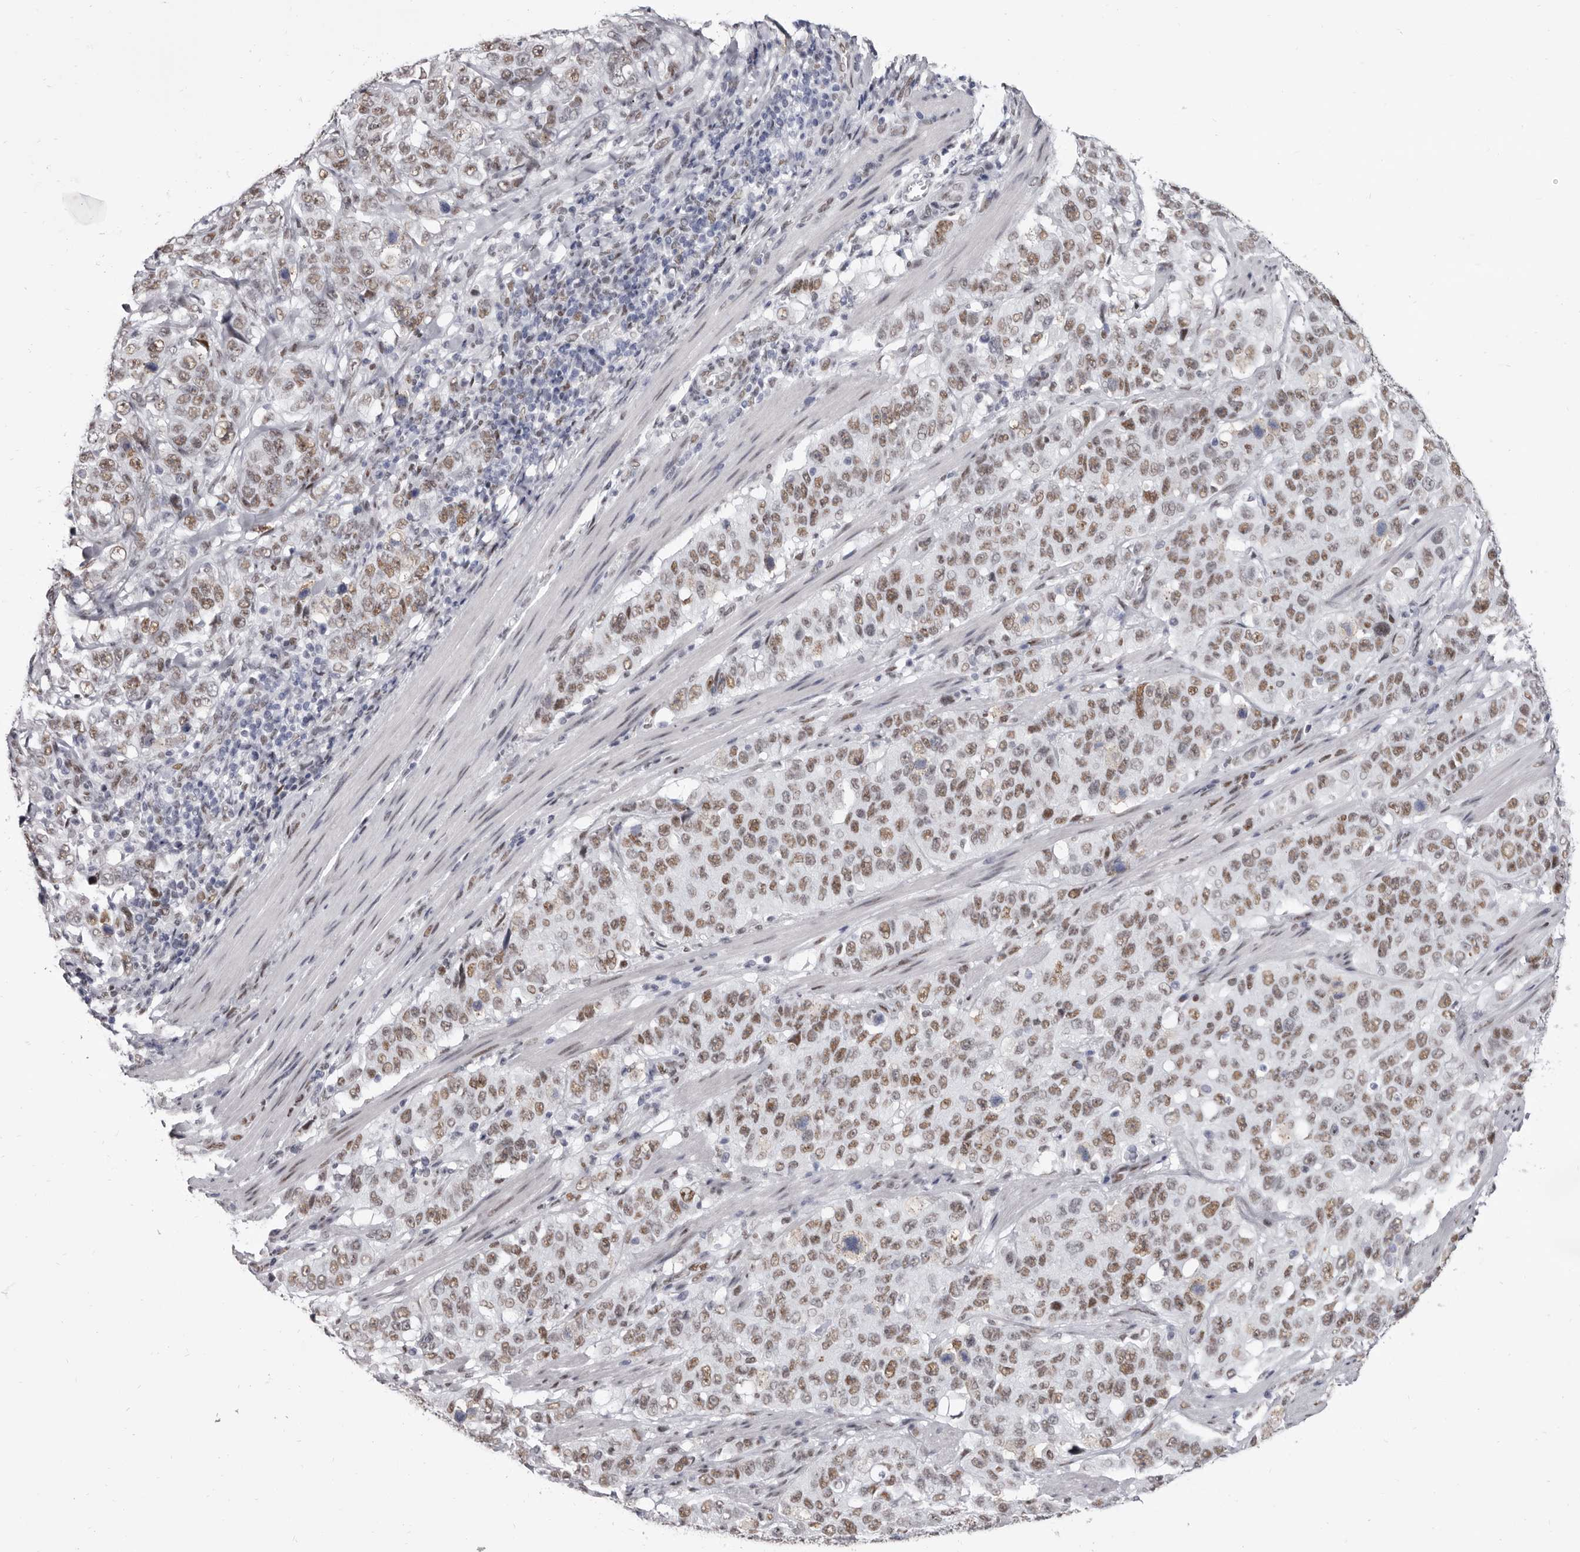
{"staining": {"intensity": "moderate", "quantity": ">75%", "location": "nuclear"}, "tissue": "stomach cancer", "cell_type": "Tumor cells", "image_type": "cancer", "snomed": [{"axis": "morphology", "description": "Adenocarcinoma, NOS"}, {"axis": "topography", "description": "Stomach"}], "caption": "Brown immunohistochemical staining in human adenocarcinoma (stomach) displays moderate nuclear expression in approximately >75% of tumor cells. Nuclei are stained in blue.", "gene": "ZNF326", "patient": {"sex": "male", "age": 48}}